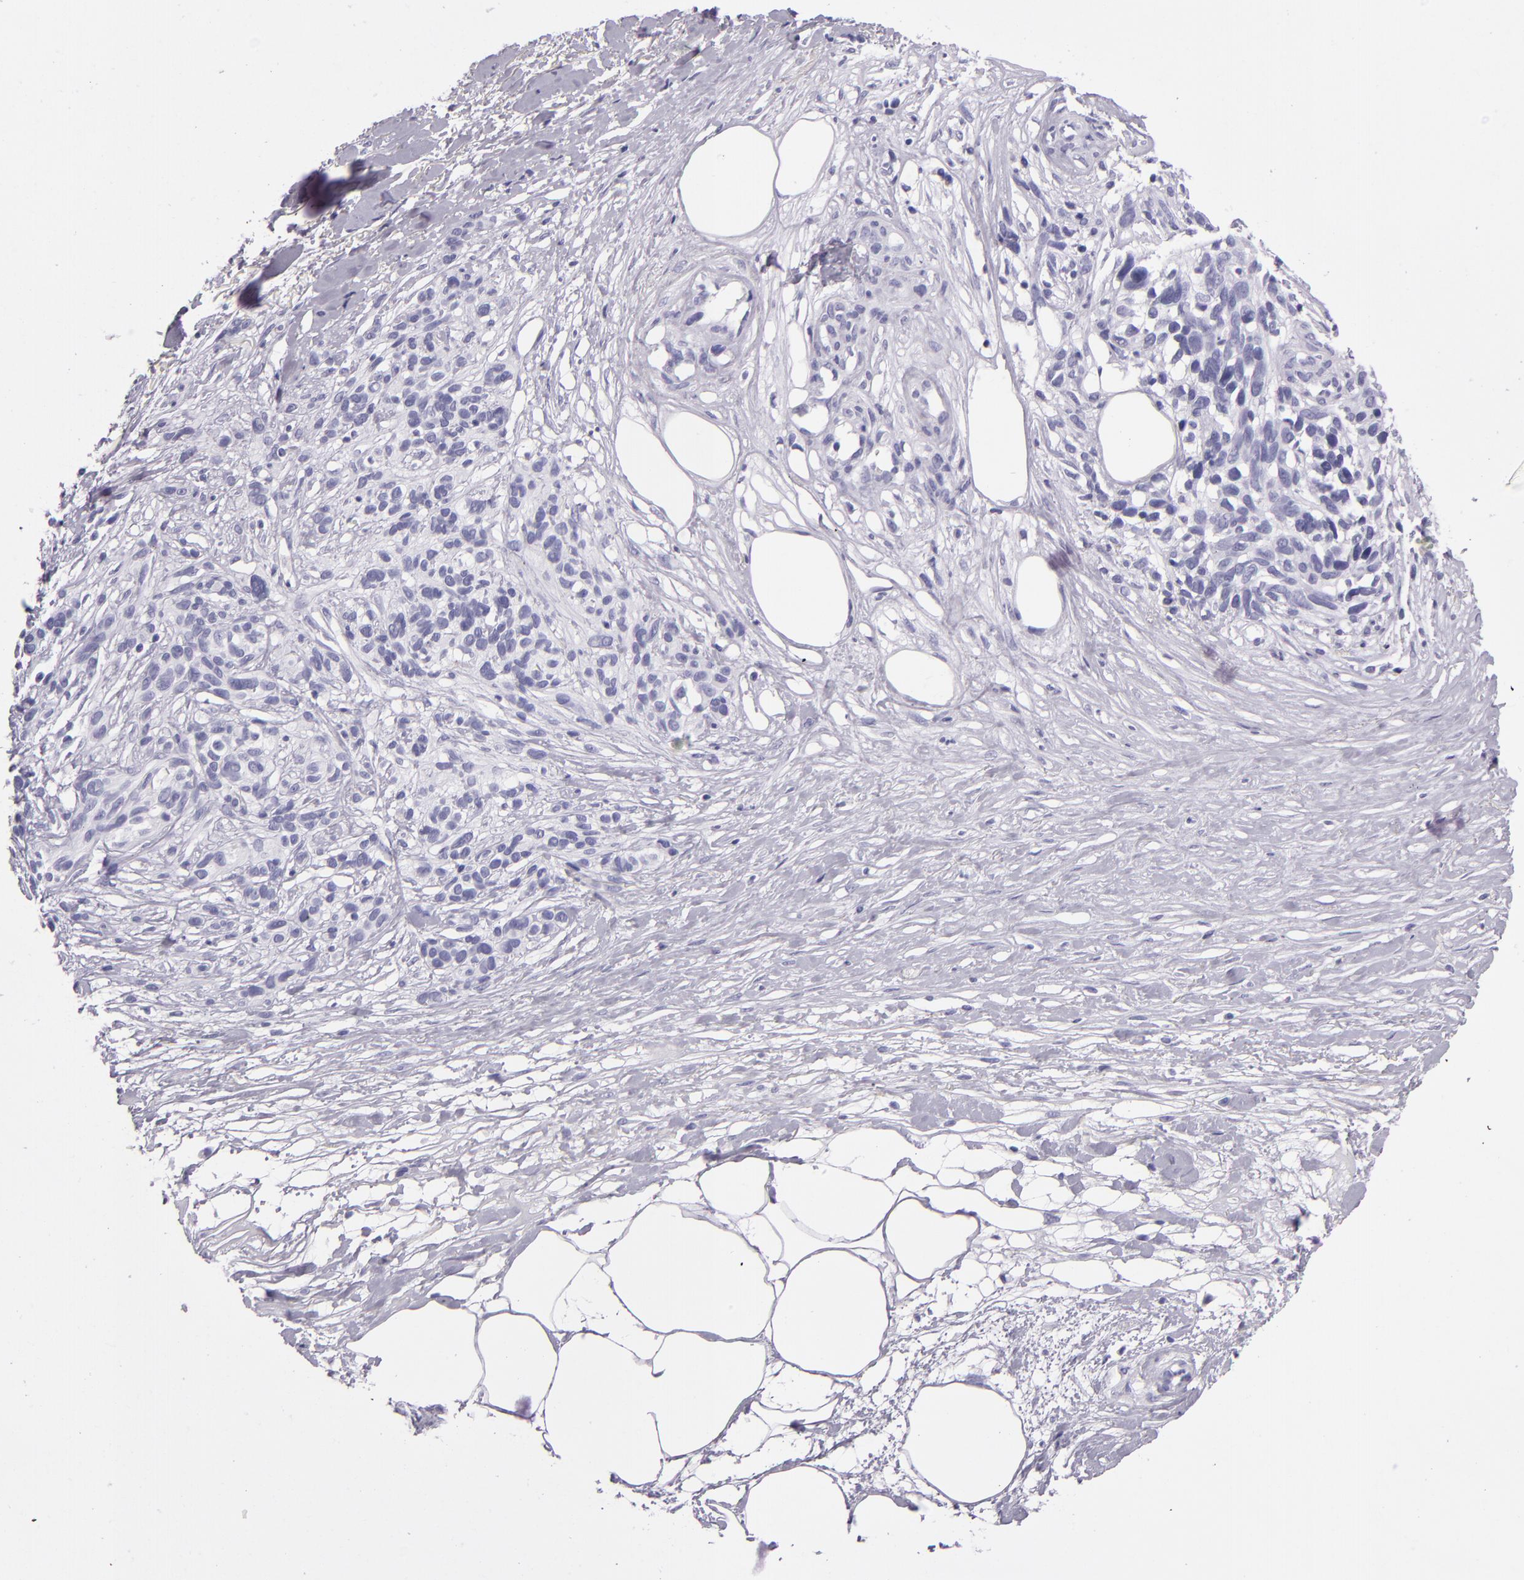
{"staining": {"intensity": "negative", "quantity": "none", "location": "none"}, "tissue": "melanoma", "cell_type": "Tumor cells", "image_type": "cancer", "snomed": [{"axis": "morphology", "description": "Malignant melanoma, NOS"}, {"axis": "topography", "description": "Skin"}], "caption": "The immunohistochemistry image has no significant positivity in tumor cells of melanoma tissue. Nuclei are stained in blue.", "gene": "CR2", "patient": {"sex": "female", "age": 85}}